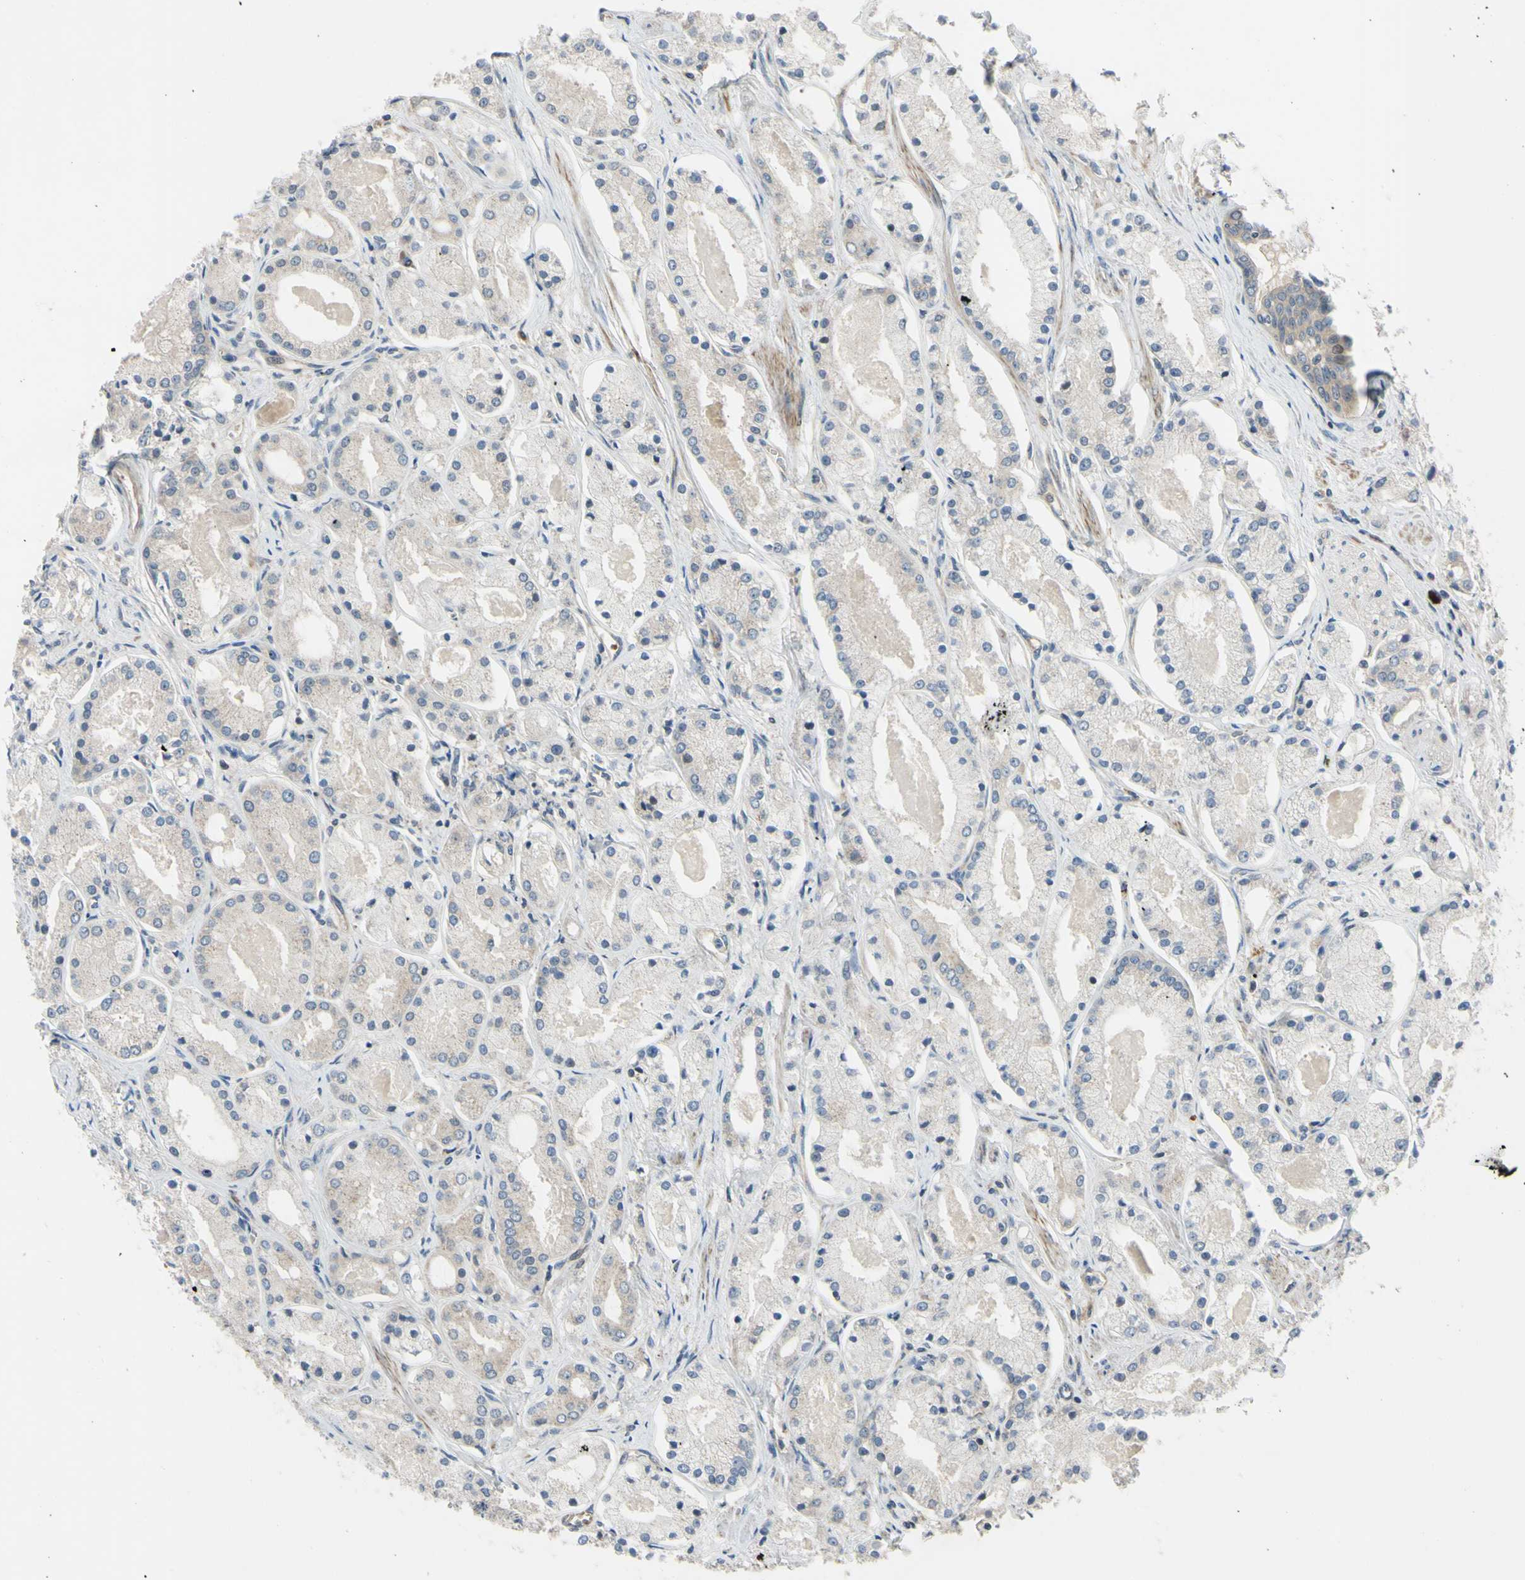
{"staining": {"intensity": "weak", "quantity": "25%-75%", "location": "cytoplasmic/membranous"}, "tissue": "prostate cancer", "cell_type": "Tumor cells", "image_type": "cancer", "snomed": [{"axis": "morphology", "description": "Adenocarcinoma, High grade"}, {"axis": "topography", "description": "Prostate"}], "caption": "Human prostate cancer stained with a brown dye reveals weak cytoplasmic/membranous positive expression in about 25%-75% of tumor cells.", "gene": "COMMD9", "patient": {"sex": "male", "age": 66}}